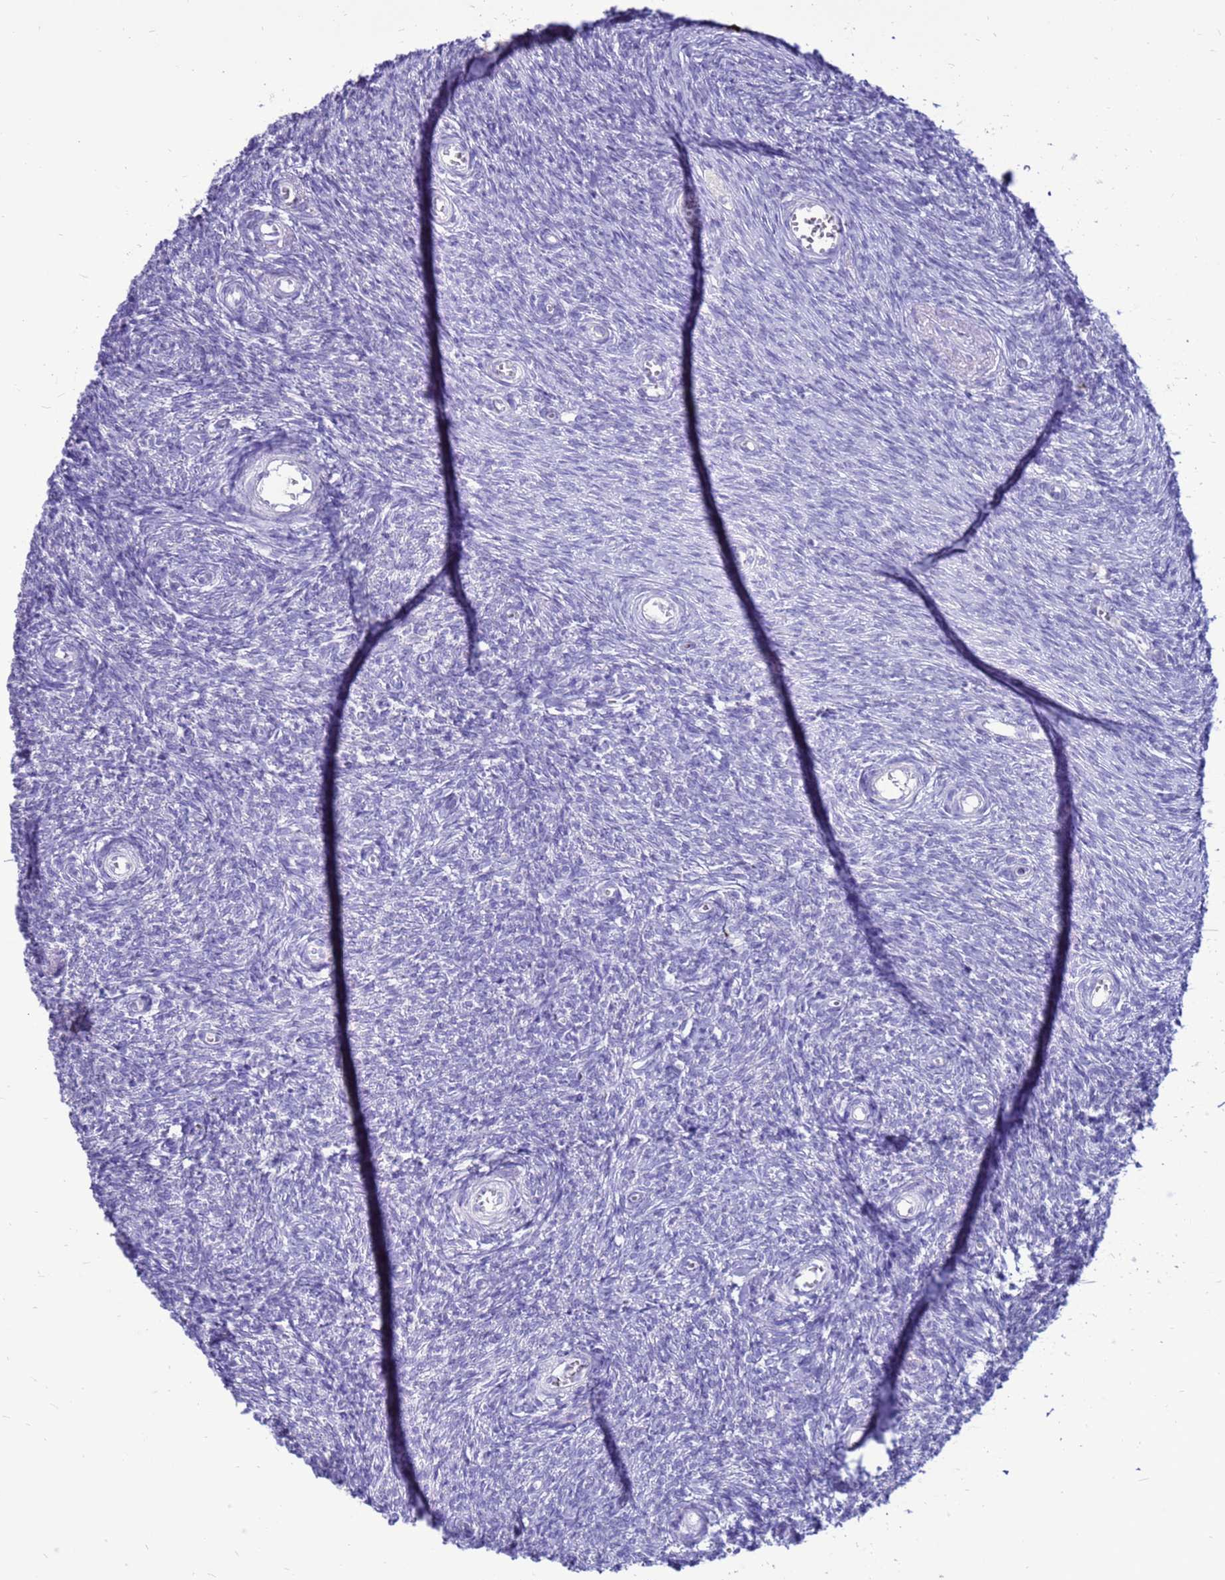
{"staining": {"intensity": "negative", "quantity": "none", "location": "none"}, "tissue": "ovary", "cell_type": "Ovarian stroma cells", "image_type": "normal", "snomed": [{"axis": "morphology", "description": "Normal tissue, NOS"}, {"axis": "topography", "description": "Ovary"}], "caption": "Ovarian stroma cells show no significant protein expression in unremarkable ovary. The staining was performed using DAB (3,3'-diaminobenzidine) to visualize the protein expression in brown, while the nuclei were stained in blue with hematoxylin (Magnification: 20x).", "gene": "PDE10A", "patient": {"sex": "female", "age": 44}}